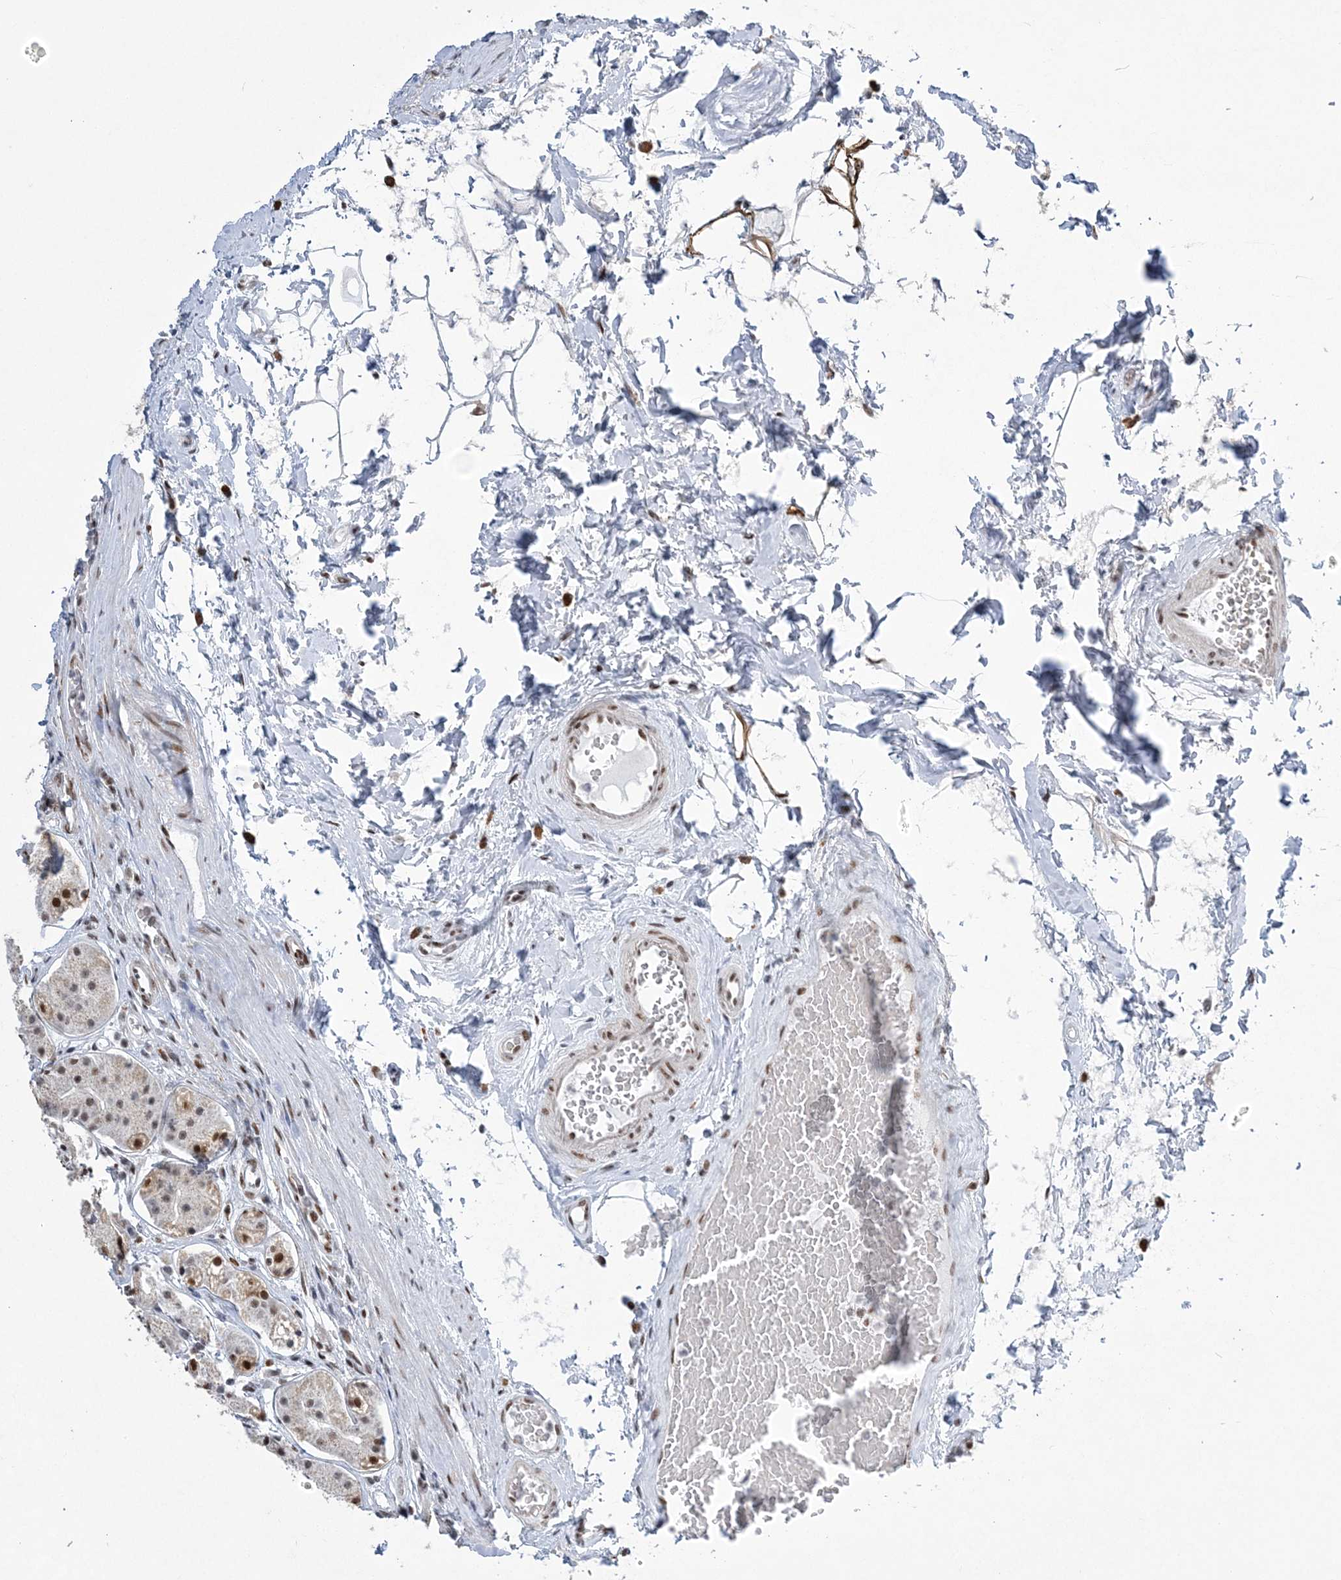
{"staining": {"intensity": "strong", "quantity": "25%-75%", "location": "nuclear"}, "tissue": "stomach", "cell_type": "Glandular cells", "image_type": "normal", "snomed": [{"axis": "morphology", "description": "Normal tissue, NOS"}, {"axis": "topography", "description": "Stomach"}, {"axis": "topography", "description": "Stomach, lower"}], "caption": "Protein expression analysis of unremarkable stomach displays strong nuclear positivity in about 25%-75% of glandular cells. The staining was performed using DAB (3,3'-diaminobenzidine), with brown indicating positive protein expression. Nuclei are stained blue with hematoxylin.", "gene": "ZBTB7A", "patient": {"sex": "female", "age": 56}}